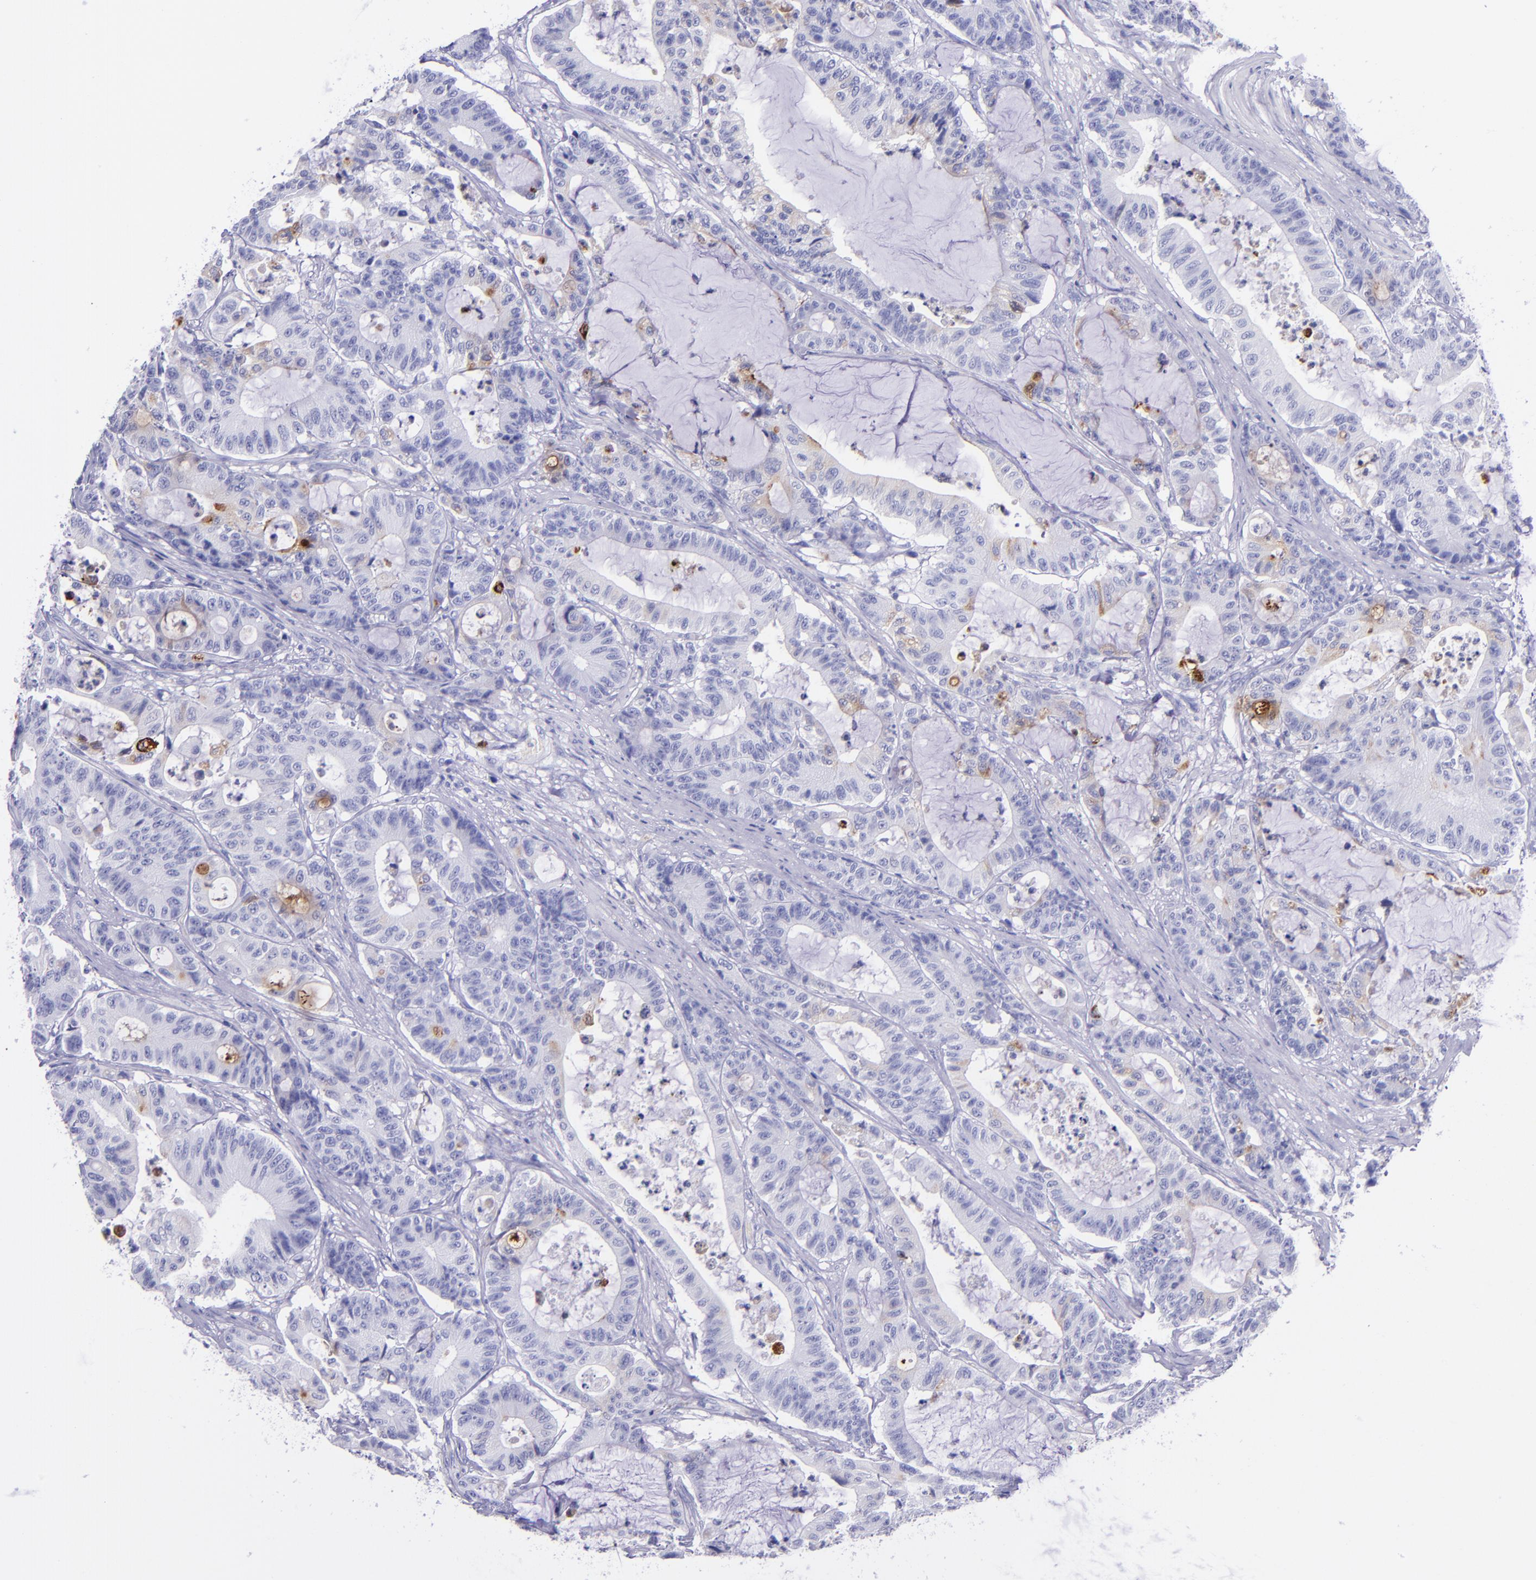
{"staining": {"intensity": "weak", "quantity": "<25%", "location": "cytoplasmic/membranous"}, "tissue": "colorectal cancer", "cell_type": "Tumor cells", "image_type": "cancer", "snomed": [{"axis": "morphology", "description": "Adenocarcinoma, NOS"}, {"axis": "topography", "description": "Colon"}], "caption": "An image of colorectal cancer (adenocarcinoma) stained for a protein shows no brown staining in tumor cells.", "gene": "SLPI", "patient": {"sex": "female", "age": 84}}